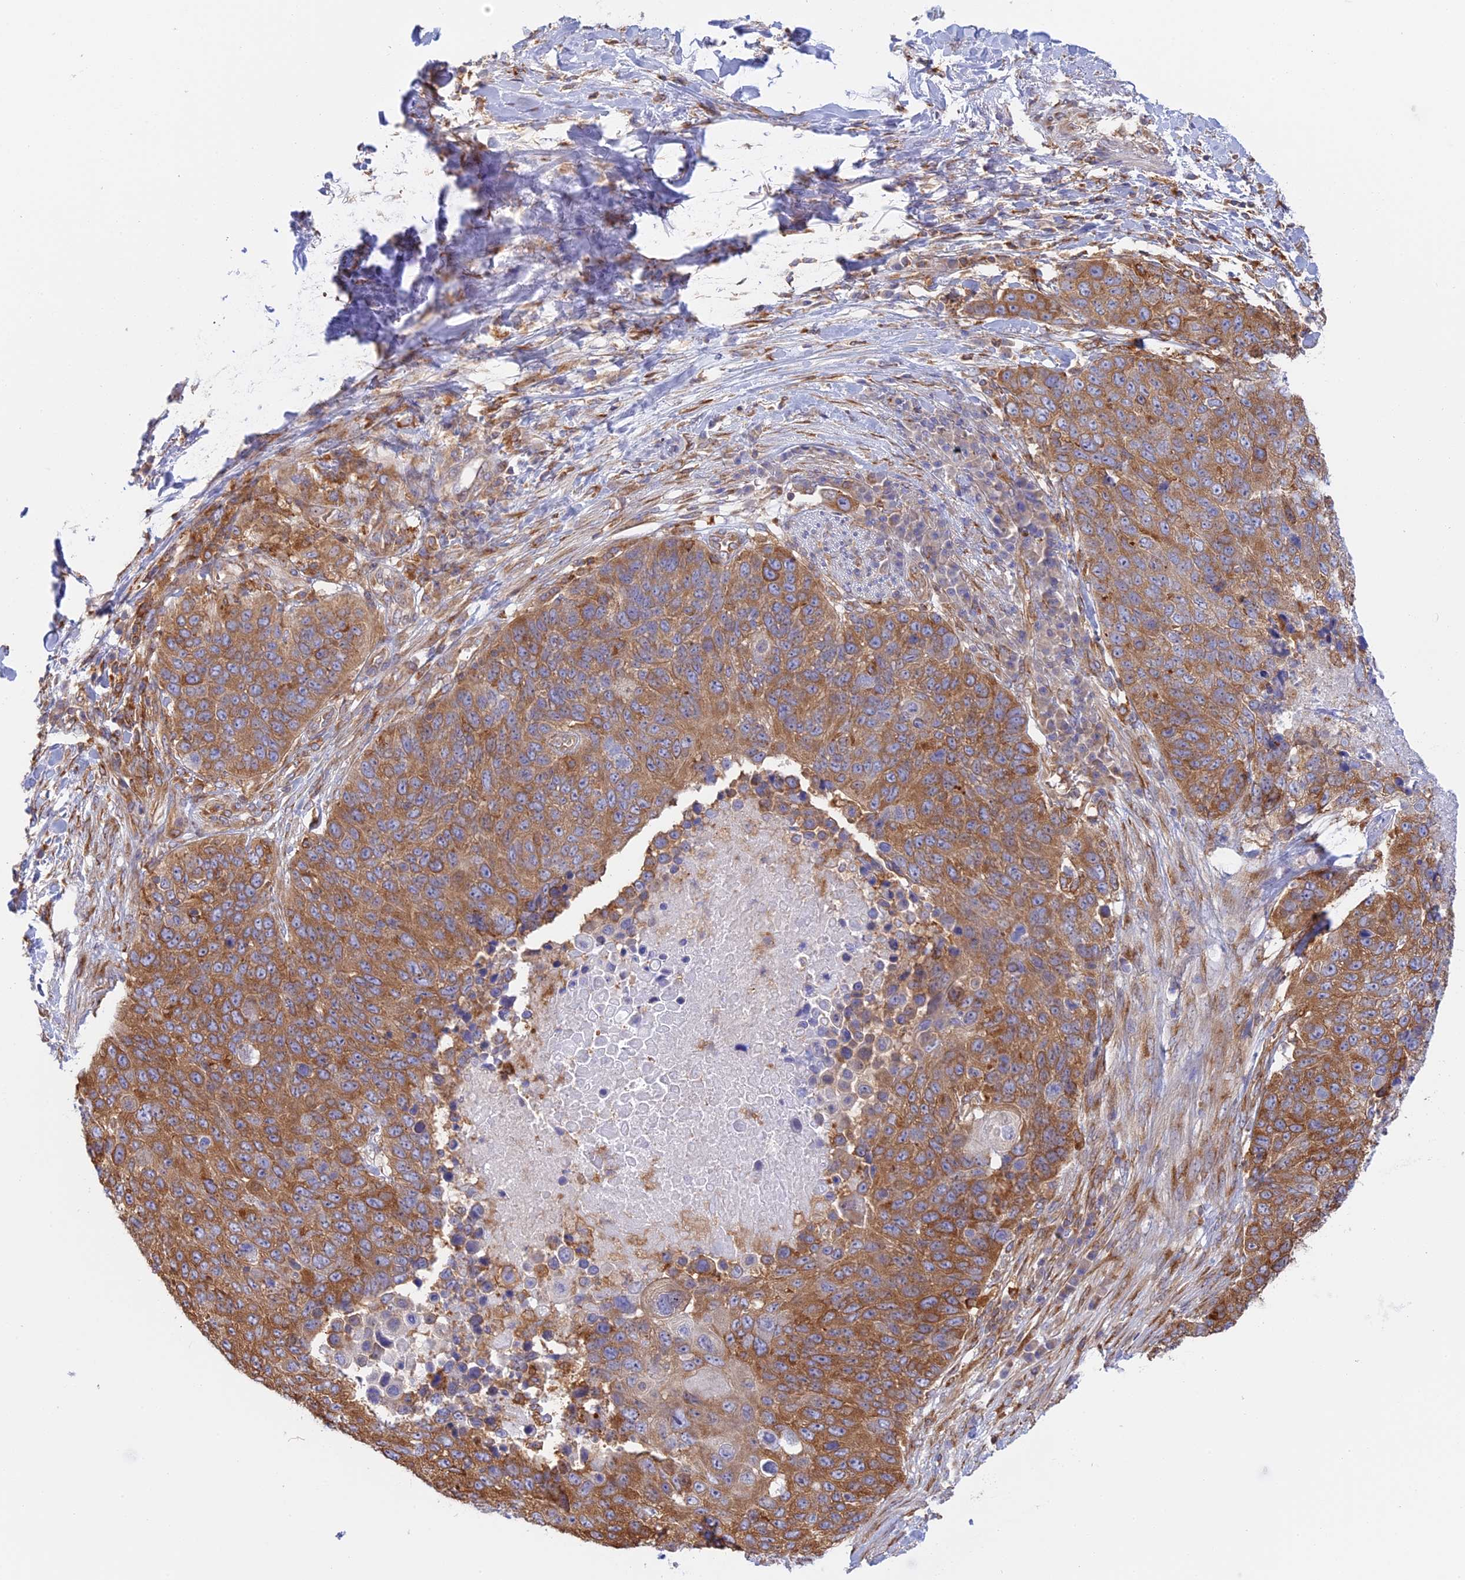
{"staining": {"intensity": "moderate", "quantity": "25%-75%", "location": "cytoplasmic/membranous"}, "tissue": "lung cancer", "cell_type": "Tumor cells", "image_type": "cancer", "snomed": [{"axis": "morphology", "description": "Normal tissue, NOS"}, {"axis": "morphology", "description": "Squamous cell carcinoma, NOS"}, {"axis": "topography", "description": "Lymph node"}, {"axis": "topography", "description": "Lung"}], "caption": "Lung cancer tissue exhibits moderate cytoplasmic/membranous positivity in approximately 25%-75% of tumor cells, visualized by immunohistochemistry. The staining is performed using DAB brown chromogen to label protein expression. The nuclei are counter-stained blue using hematoxylin.", "gene": "GMIP", "patient": {"sex": "male", "age": 66}}